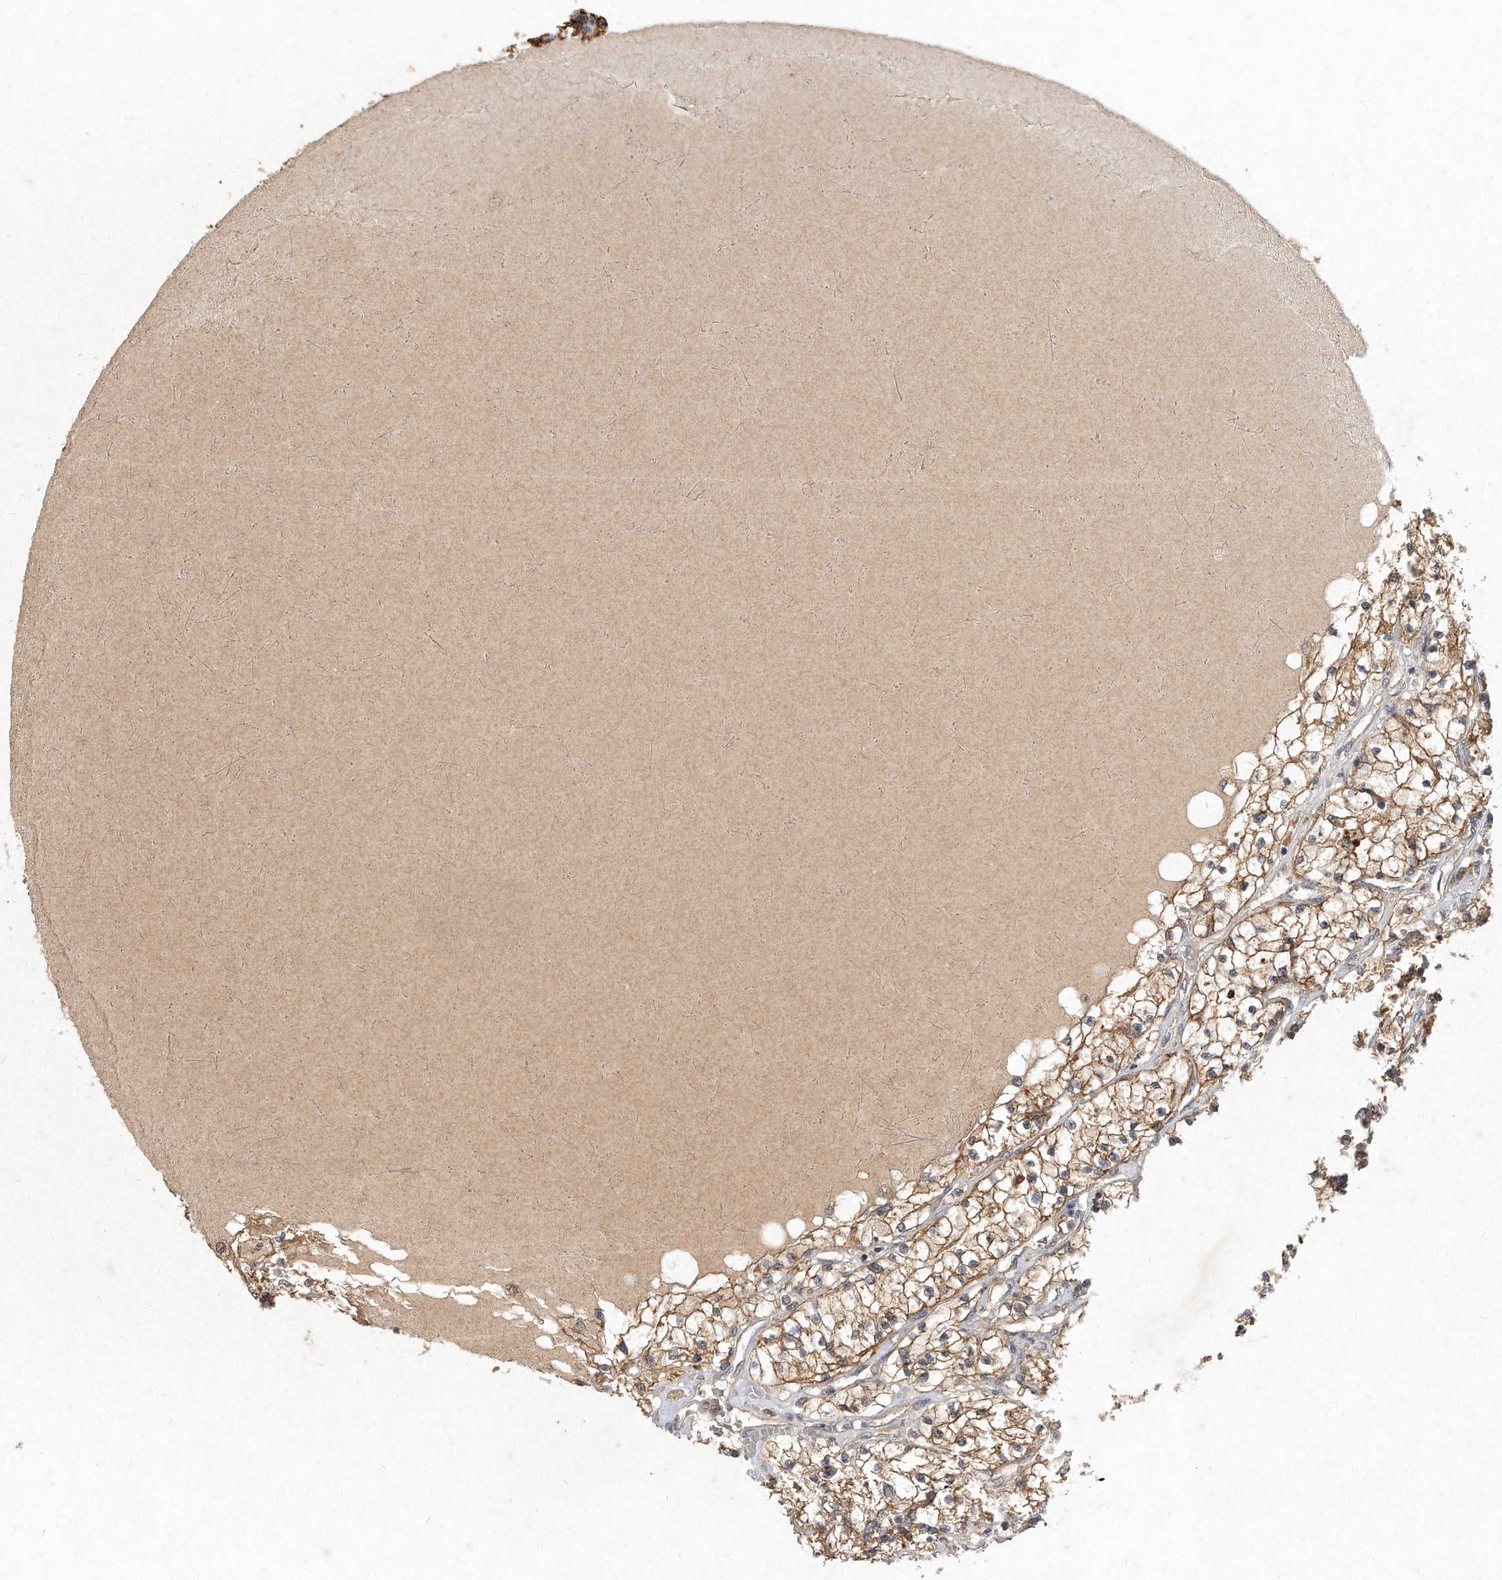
{"staining": {"intensity": "moderate", "quantity": ">75%", "location": "cytoplasmic/membranous"}, "tissue": "renal cancer", "cell_type": "Tumor cells", "image_type": "cancer", "snomed": [{"axis": "morphology", "description": "Normal tissue, NOS"}, {"axis": "morphology", "description": "Adenocarcinoma, NOS"}, {"axis": "topography", "description": "Kidney"}], "caption": "Moderate cytoplasmic/membranous protein positivity is present in about >75% of tumor cells in renal cancer.", "gene": "LGALS8", "patient": {"sex": "male", "age": 68}}